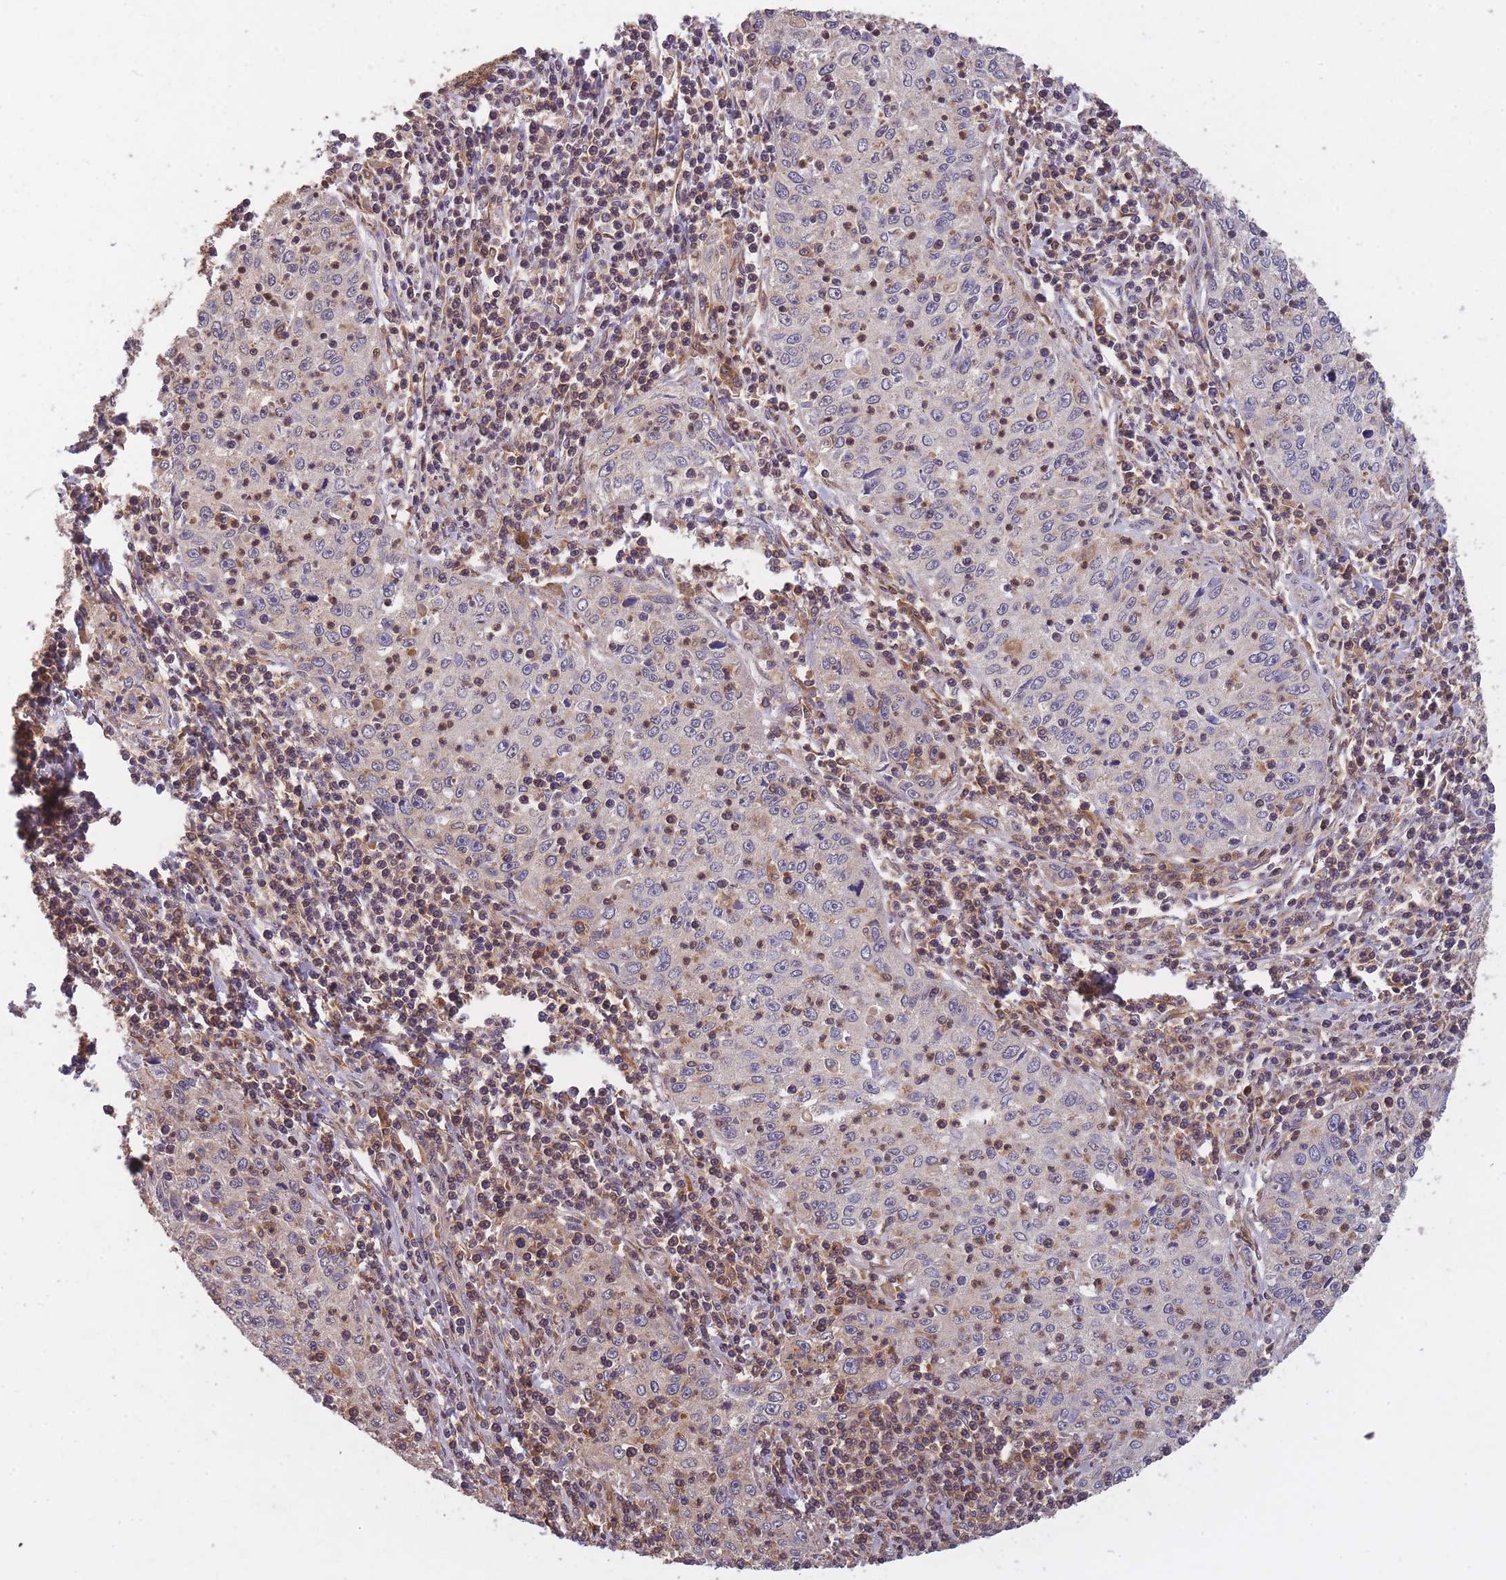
{"staining": {"intensity": "negative", "quantity": "none", "location": "none"}, "tissue": "cervical cancer", "cell_type": "Tumor cells", "image_type": "cancer", "snomed": [{"axis": "morphology", "description": "Squamous cell carcinoma, NOS"}, {"axis": "topography", "description": "Cervix"}], "caption": "An immunohistochemistry histopathology image of cervical squamous cell carcinoma is shown. There is no staining in tumor cells of cervical squamous cell carcinoma.", "gene": "GMIP", "patient": {"sex": "female", "age": 30}}